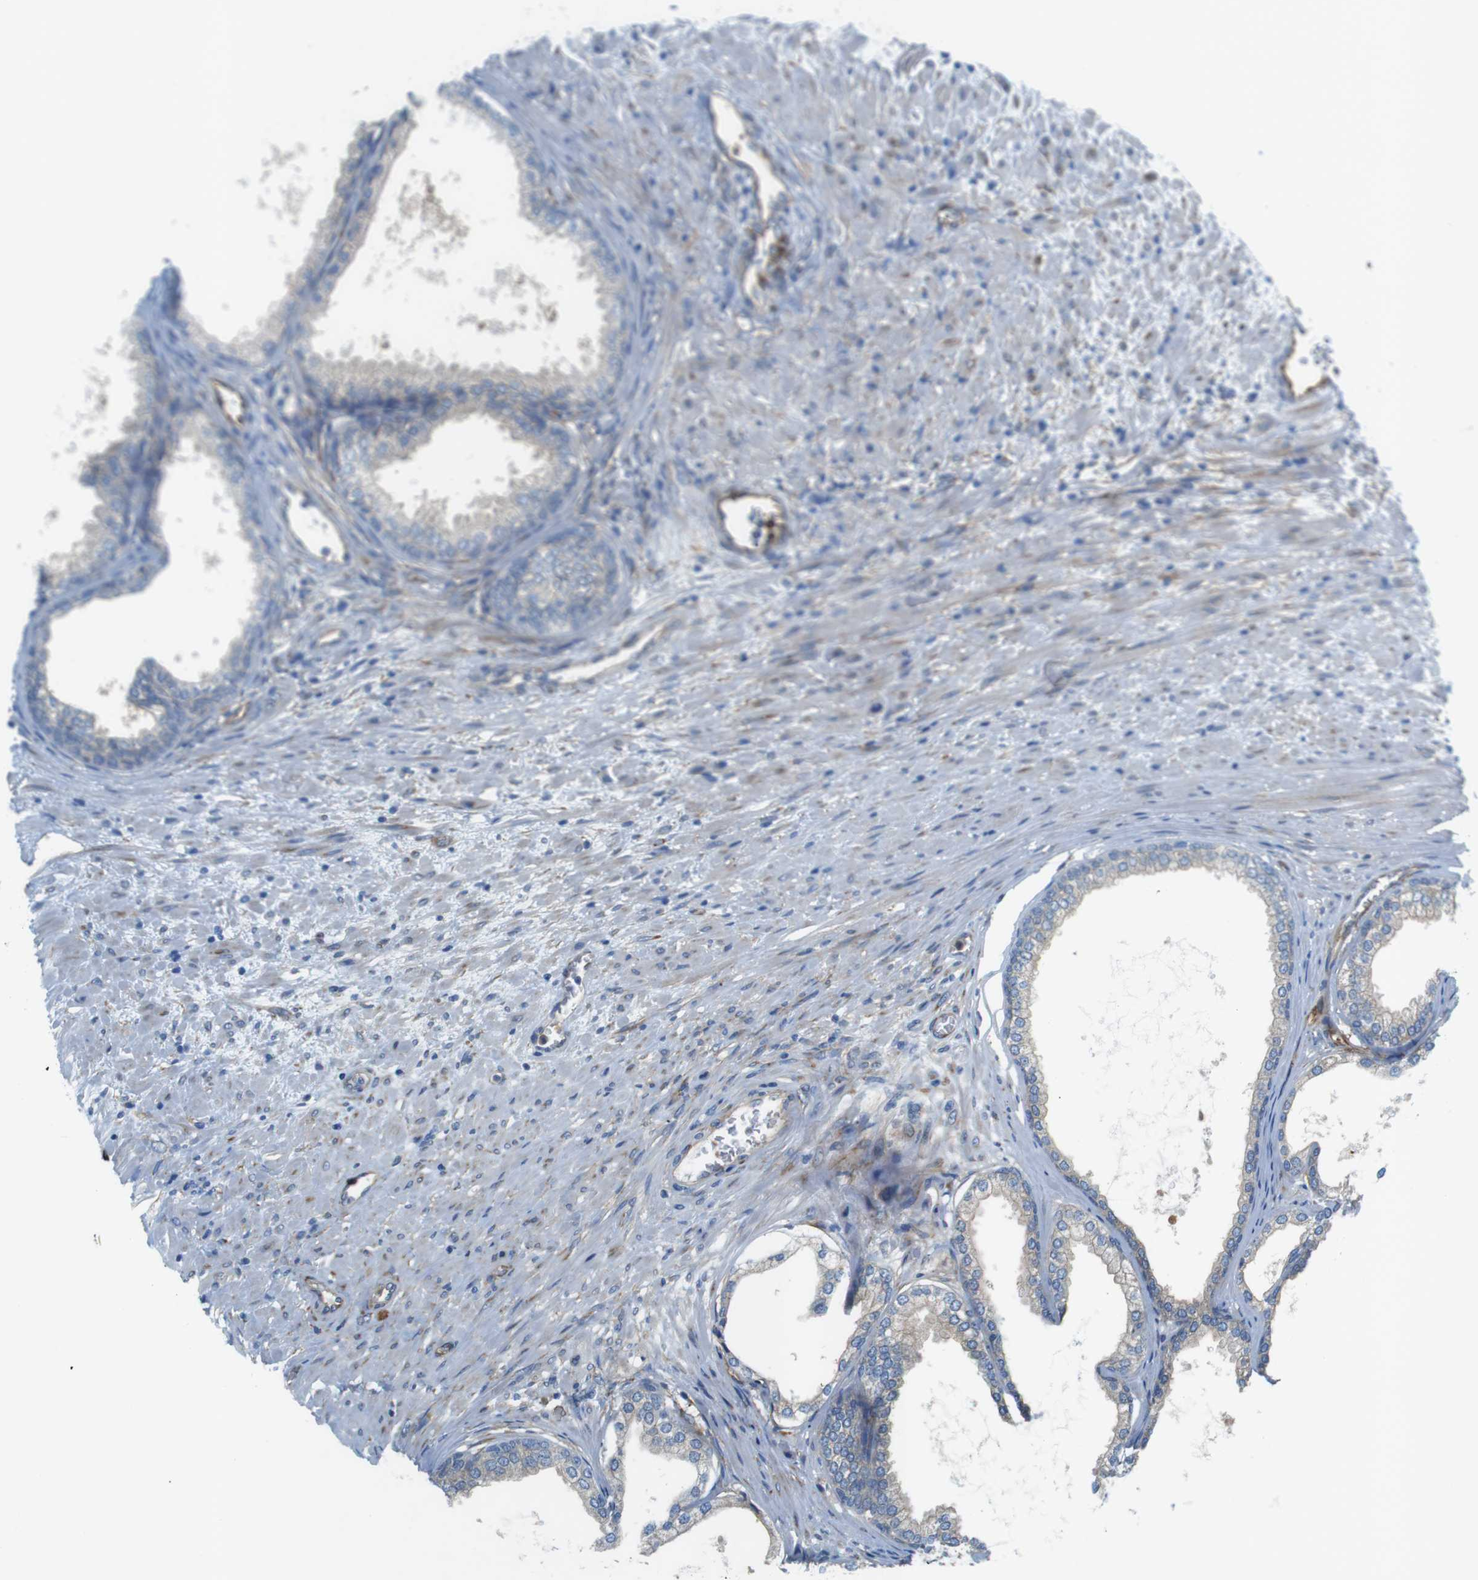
{"staining": {"intensity": "weak", "quantity": "25%-75%", "location": "cytoplasmic/membranous"}, "tissue": "prostate", "cell_type": "Glandular cells", "image_type": "normal", "snomed": [{"axis": "morphology", "description": "Normal tissue, NOS"}, {"axis": "topography", "description": "Prostate"}], "caption": "A low amount of weak cytoplasmic/membranous staining is present in approximately 25%-75% of glandular cells in normal prostate.", "gene": "EMP2", "patient": {"sex": "male", "age": 76}}